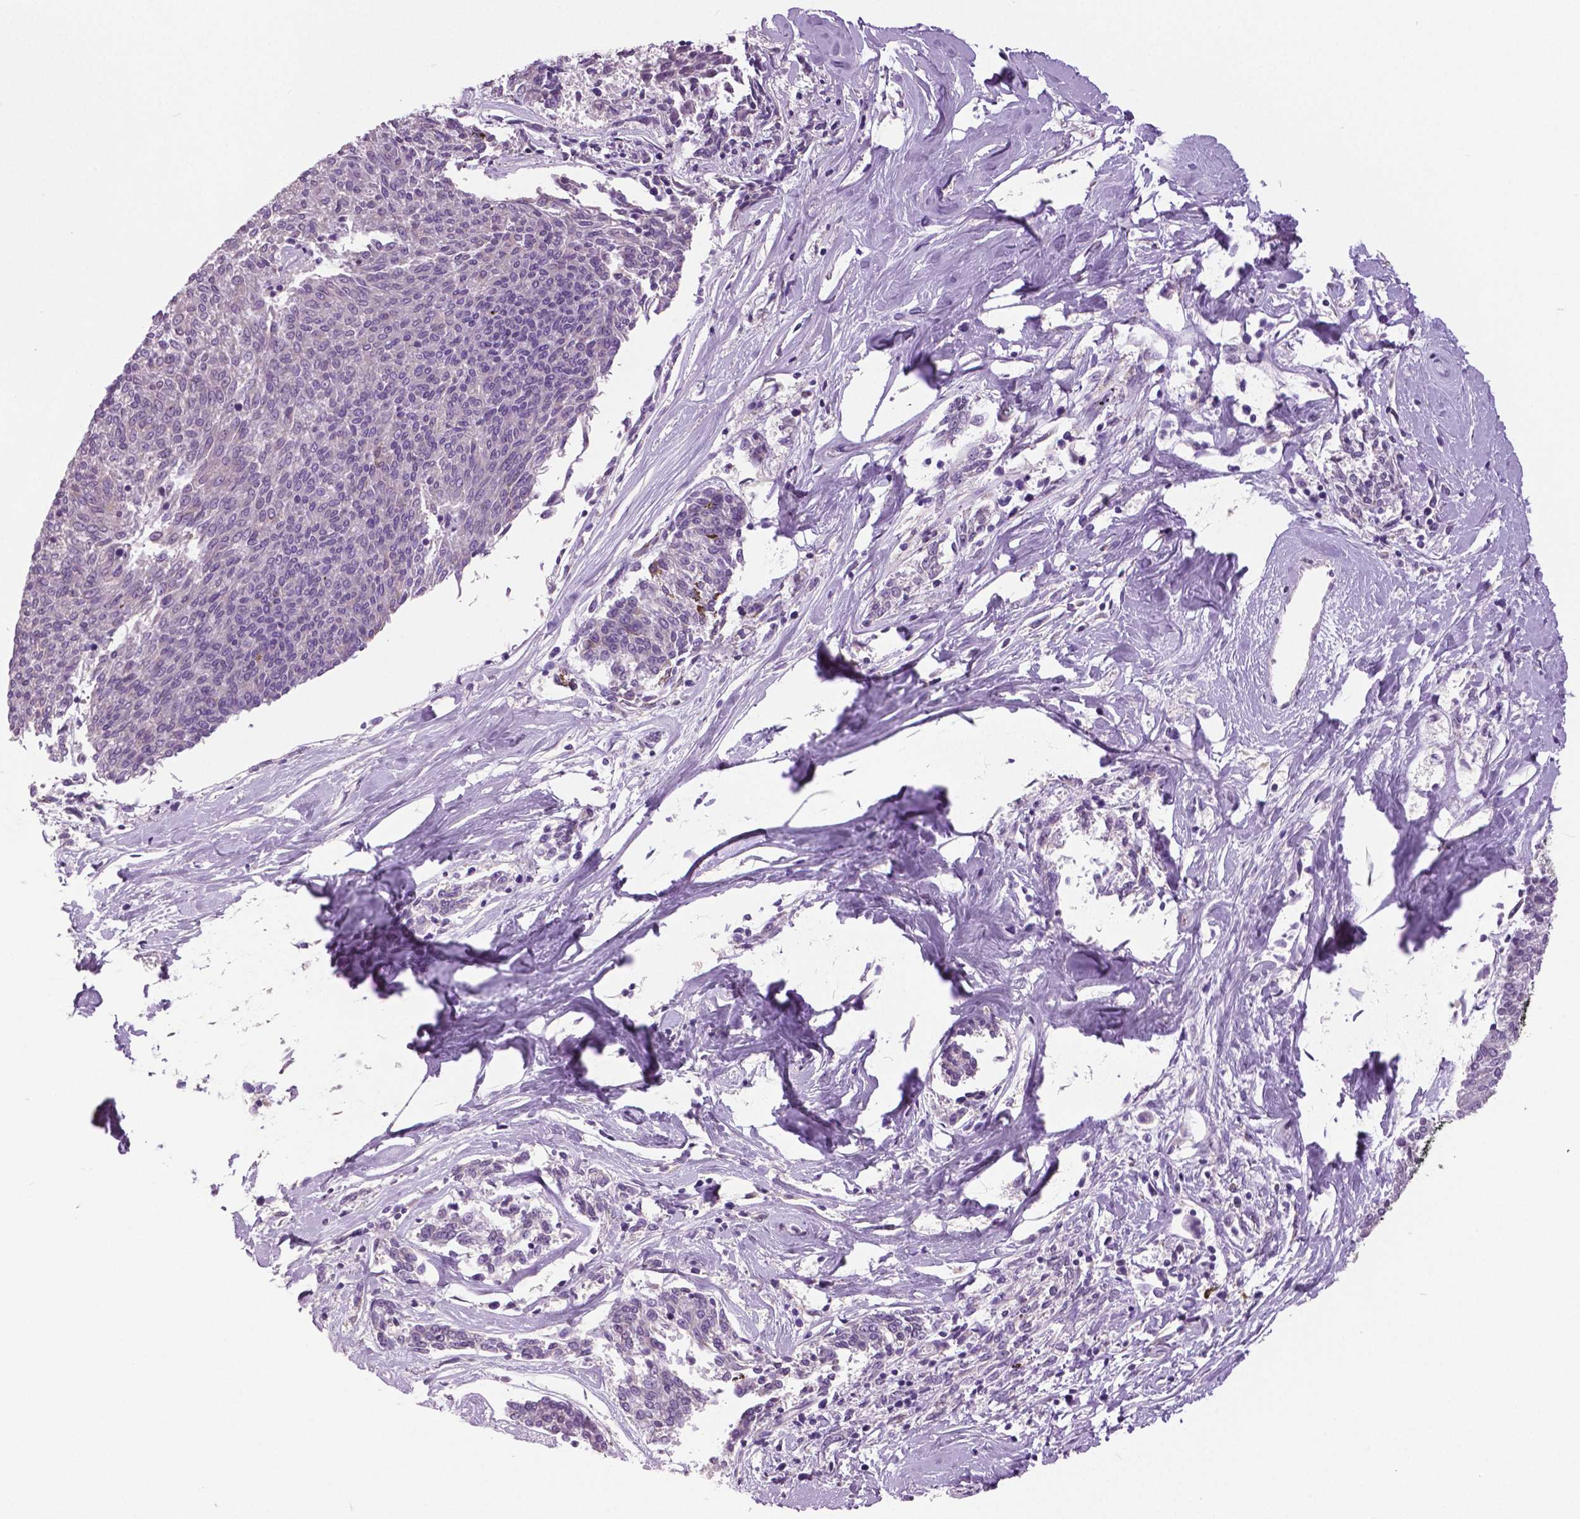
{"staining": {"intensity": "negative", "quantity": "none", "location": "none"}, "tissue": "melanoma", "cell_type": "Tumor cells", "image_type": "cancer", "snomed": [{"axis": "morphology", "description": "Malignant melanoma, NOS"}, {"axis": "topography", "description": "Skin"}], "caption": "Immunohistochemistry of human melanoma shows no staining in tumor cells.", "gene": "DNAH12", "patient": {"sex": "female", "age": 72}}